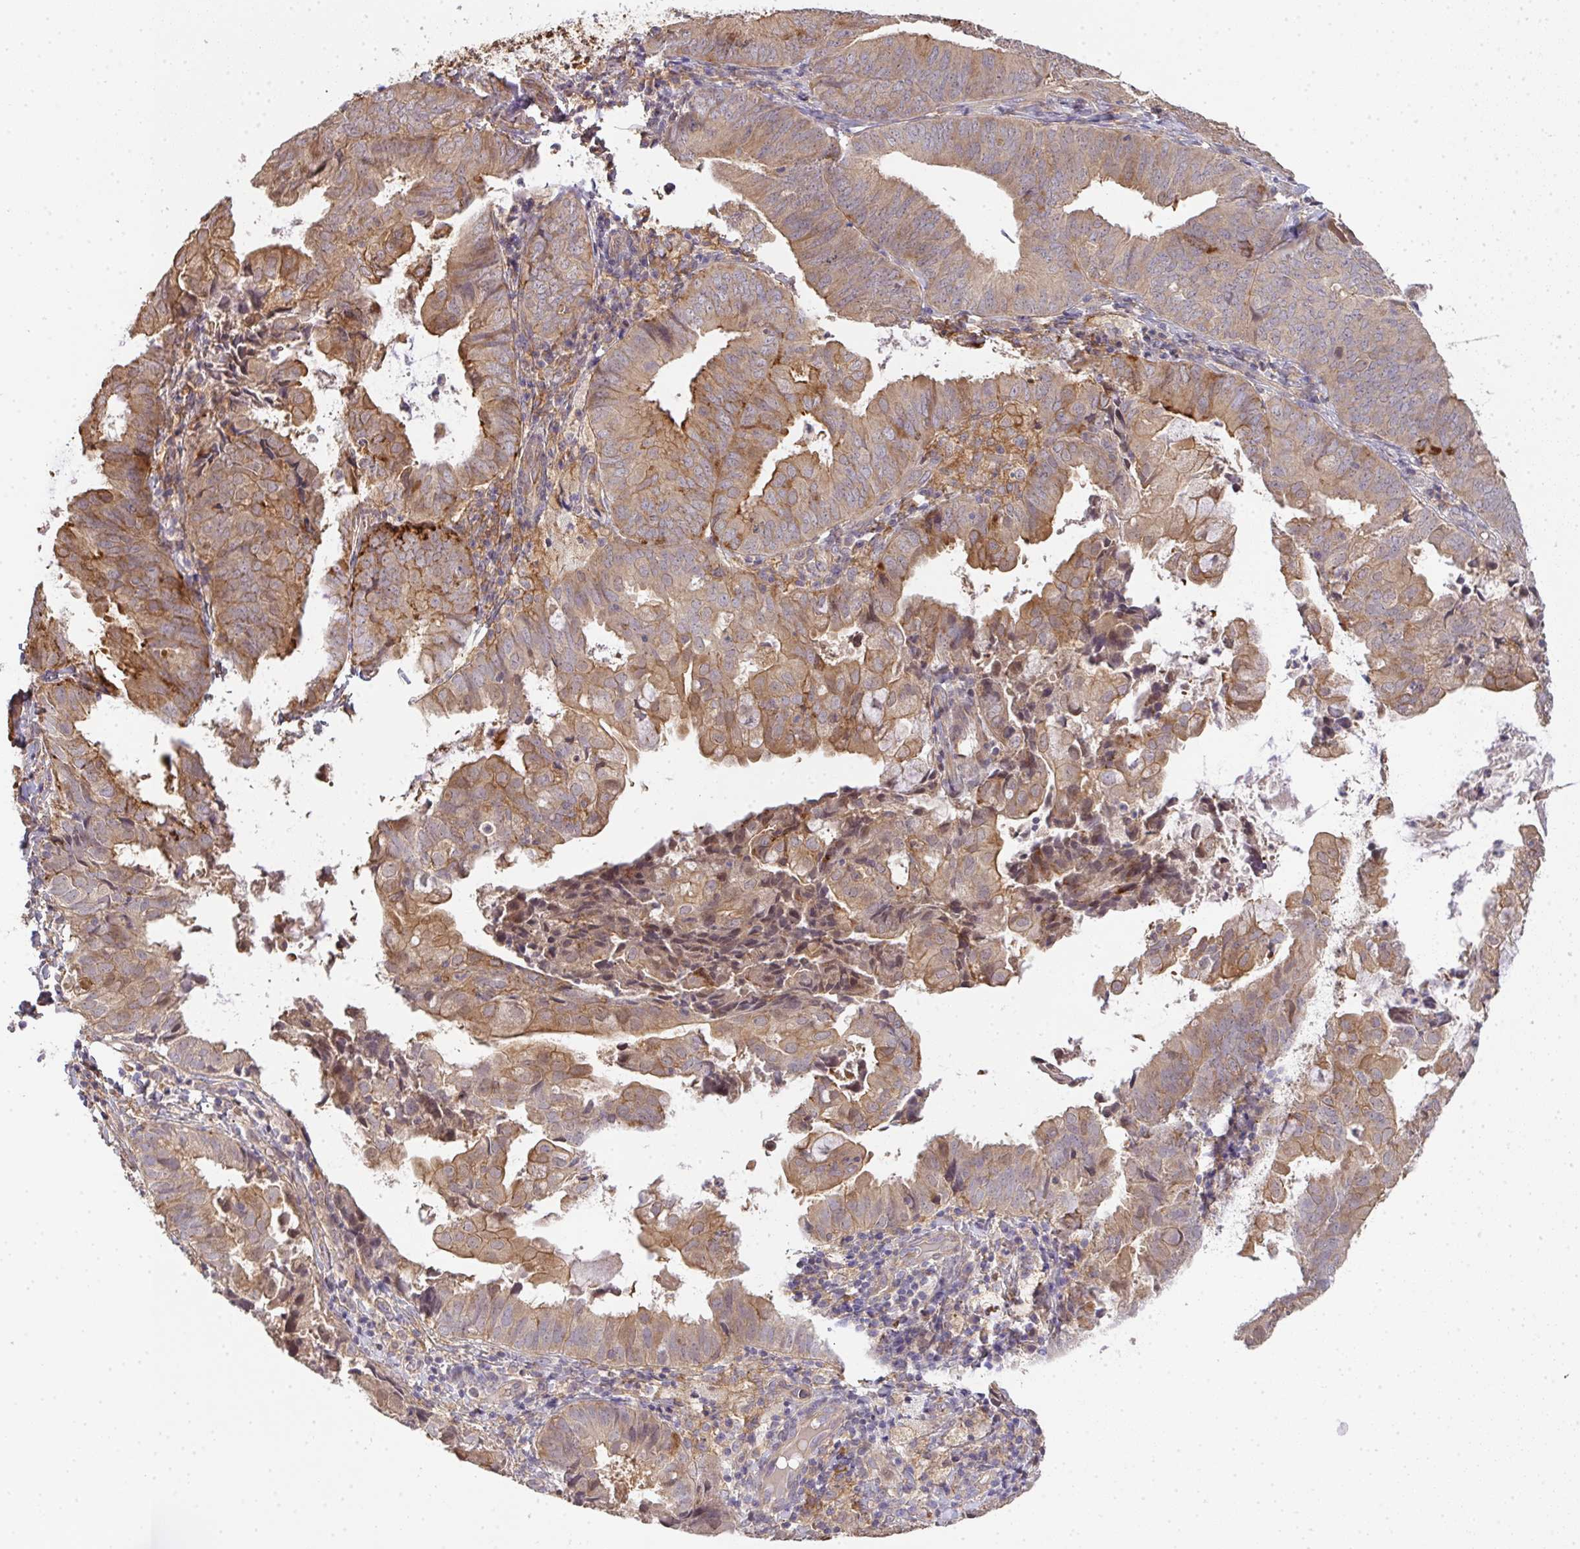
{"staining": {"intensity": "moderate", "quantity": ">75%", "location": "cytoplasmic/membranous"}, "tissue": "endometrial cancer", "cell_type": "Tumor cells", "image_type": "cancer", "snomed": [{"axis": "morphology", "description": "Adenocarcinoma, NOS"}, {"axis": "topography", "description": "Endometrium"}], "caption": "An immunohistochemistry (IHC) photomicrograph of tumor tissue is shown. Protein staining in brown shows moderate cytoplasmic/membranous positivity in endometrial cancer within tumor cells.", "gene": "EEF1AKMT1", "patient": {"sex": "female", "age": 80}}